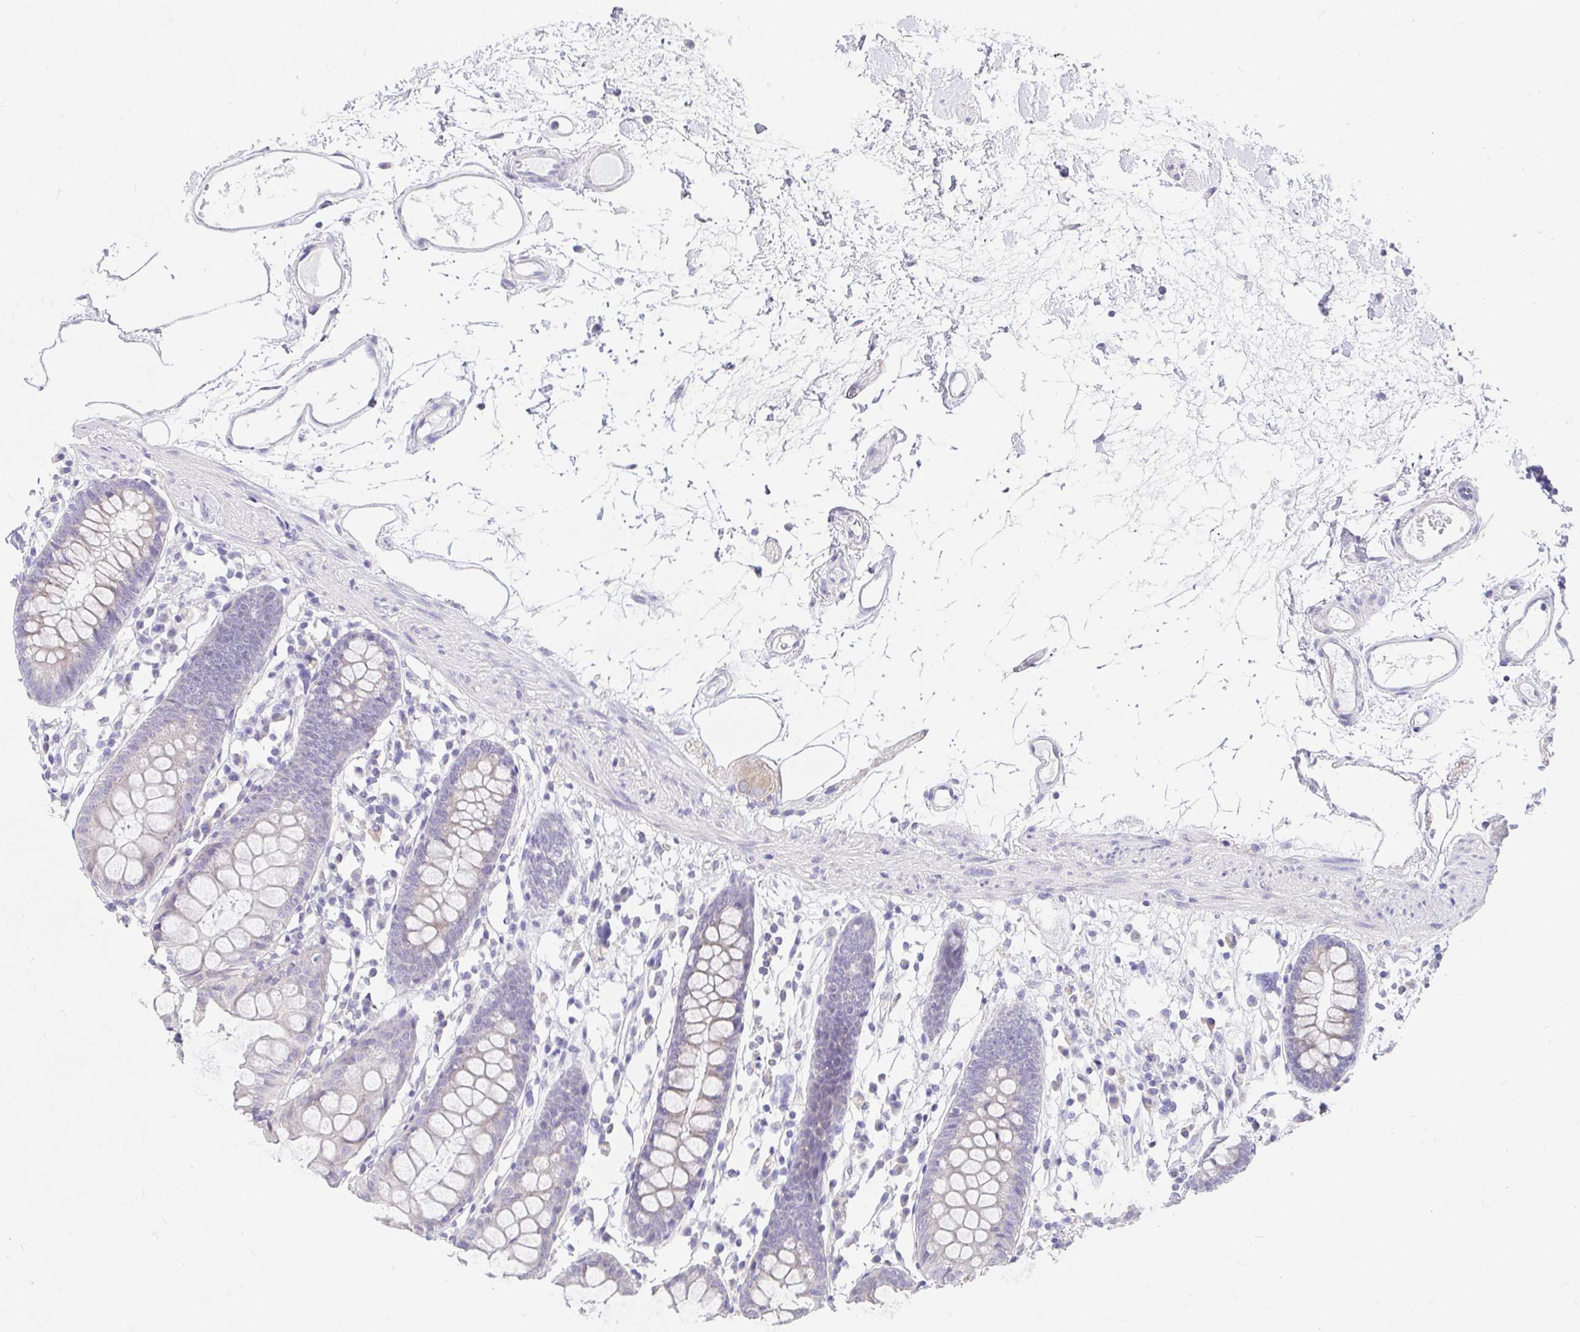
{"staining": {"intensity": "negative", "quantity": "none", "location": "none"}, "tissue": "colon", "cell_type": "Endothelial cells", "image_type": "normal", "snomed": [{"axis": "morphology", "description": "Normal tissue, NOS"}, {"axis": "topography", "description": "Colon"}], "caption": "Endothelial cells are negative for brown protein staining in normal colon. The staining is performed using DAB brown chromogen with nuclei counter-stained in using hematoxylin.", "gene": "VGLL1", "patient": {"sex": "female", "age": 84}}